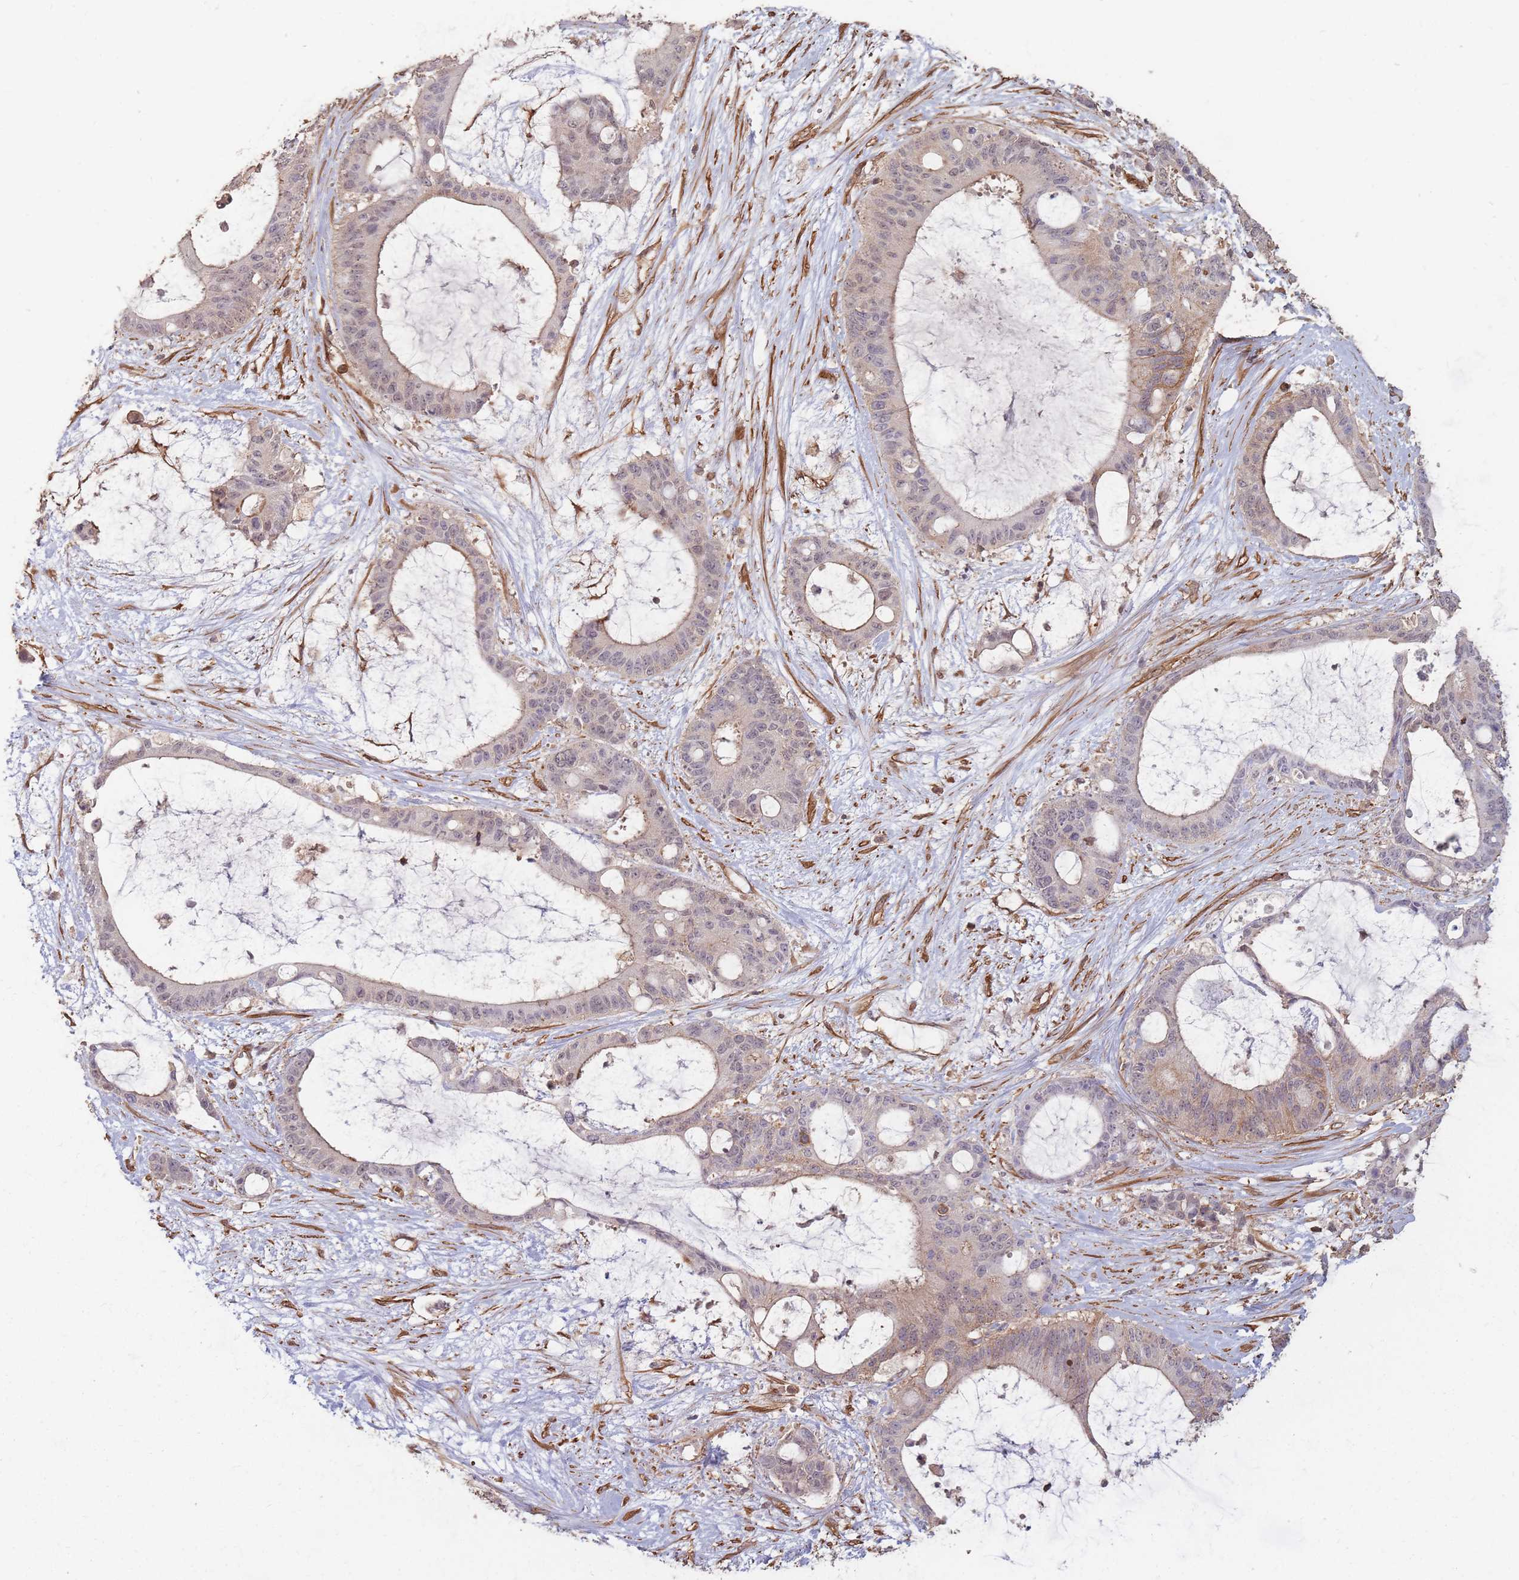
{"staining": {"intensity": "negative", "quantity": "none", "location": "none"}, "tissue": "liver cancer", "cell_type": "Tumor cells", "image_type": "cancer", "snomed": [{"axis": "morphology", "description": "Normal tissue, NOS"}, {"axis": "morphology", "description": "Cholangiocarcinoma"}, {"axis": "topography", "description": "Liver"}, {"axis": "topography", "description": "Peripheral nerve tissue"}], "caption": "Tumor cells show no significant protein expression in cholangiocarcinoma (liver).", "gene": "PLS3", "patient": {"sex": "female", "age": 73}}